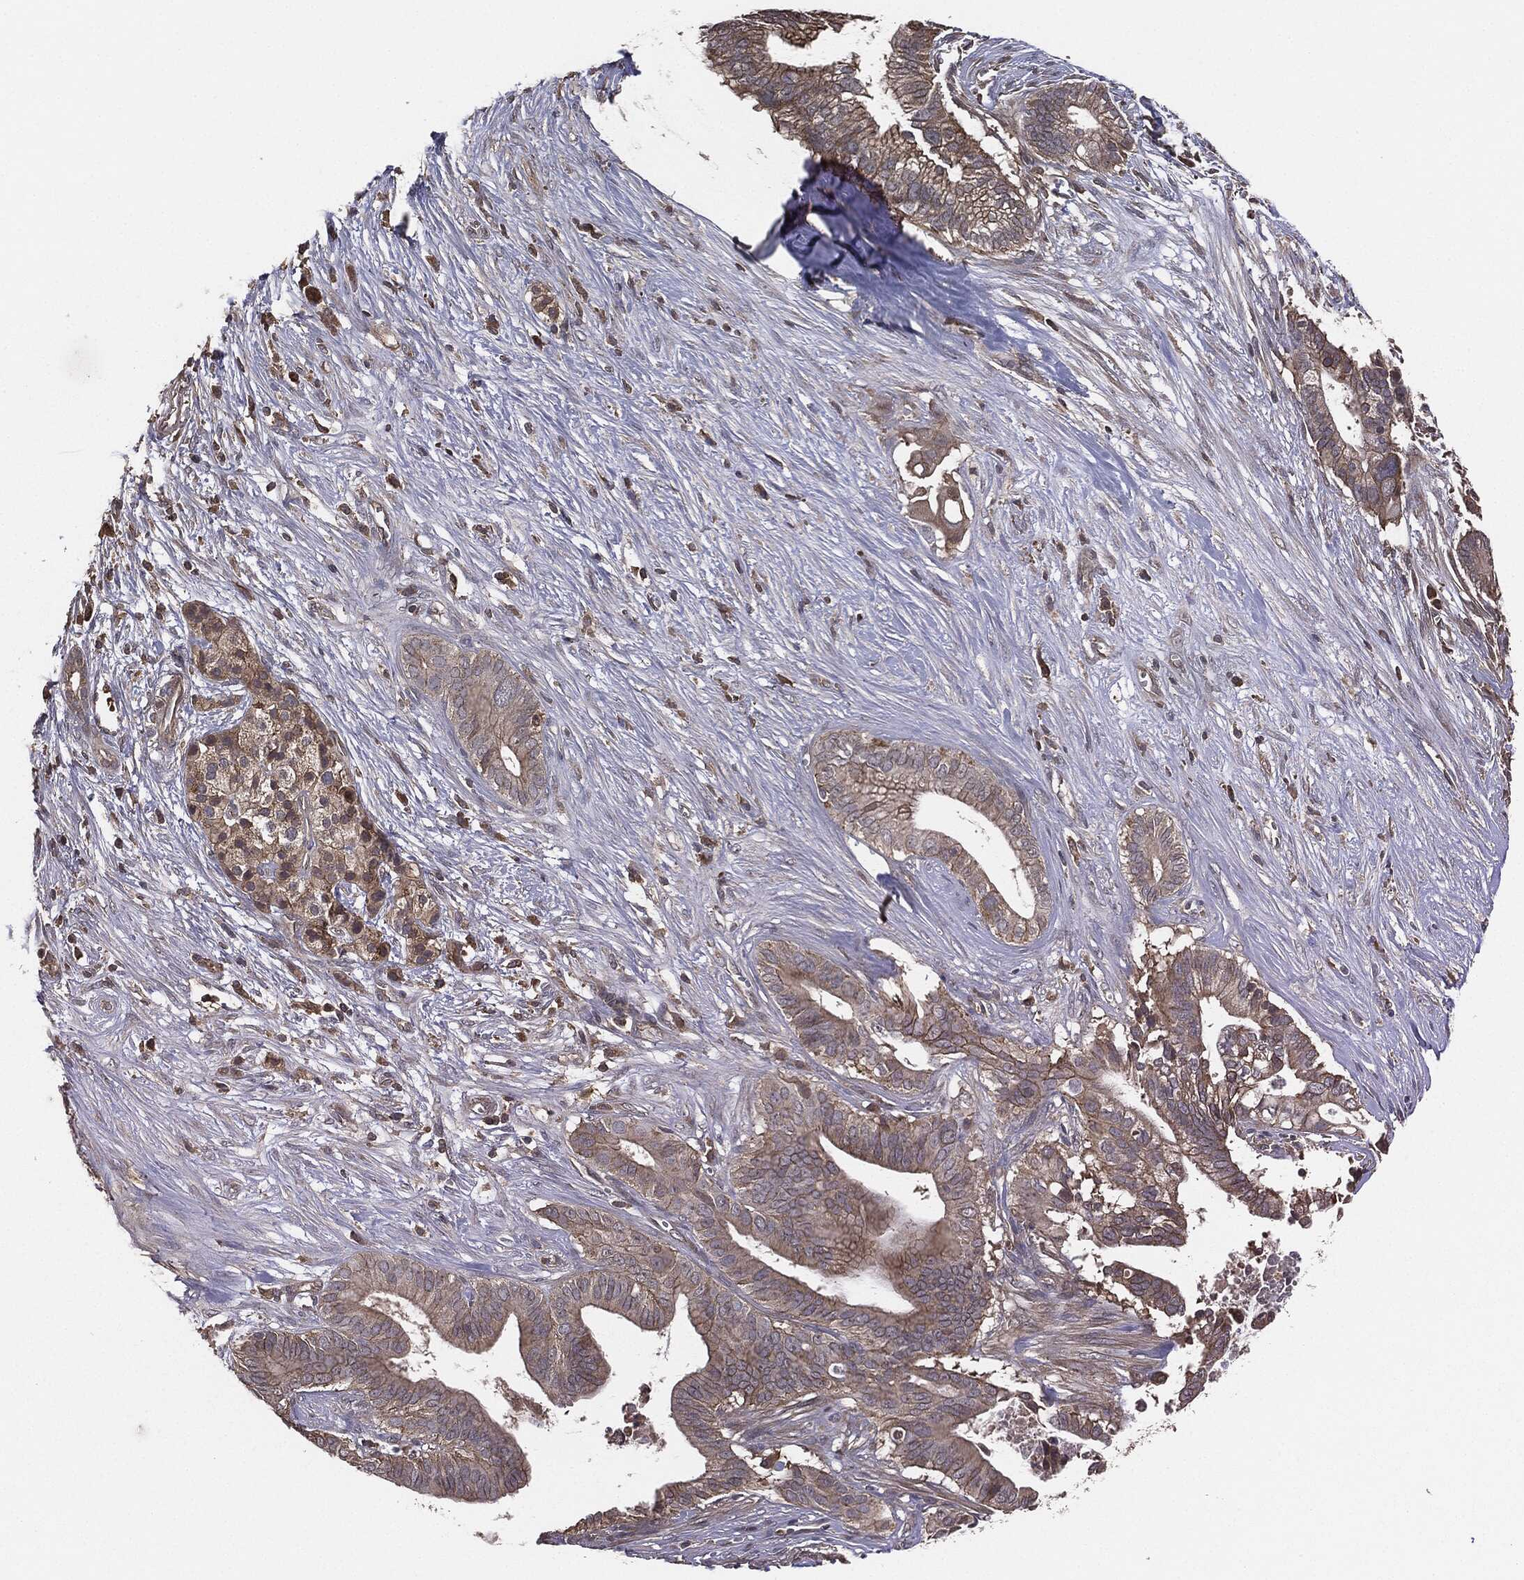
{"staining": {"intensity": "weak", "quantity": "25%-75%", "location": "cytoplasmic/membranous"}, "tissue": "pancreatic cancer", "cell_type": "Tumor cells", "image_type": "cancer", "snomed": [{"axis": "morphology", "description": "Adenocarcinoma, NOS"}, {"axis": "topography", "description": "Pancreas"}], "caption": "A low amount of weak cytoplasmic/membranous positivity is appreciated in approximately 25%-75% of tumor cells in pancreatic cancer (adenocarcinoma) tissue. The staining was performed using DAB (3,3'-diaminobenzidine), with brown indicating positive protein expression. Nuclei are stained blue with hematoxylin.", "gene": "ERBIN", "patient": {"sex": "male", "age": 61}}